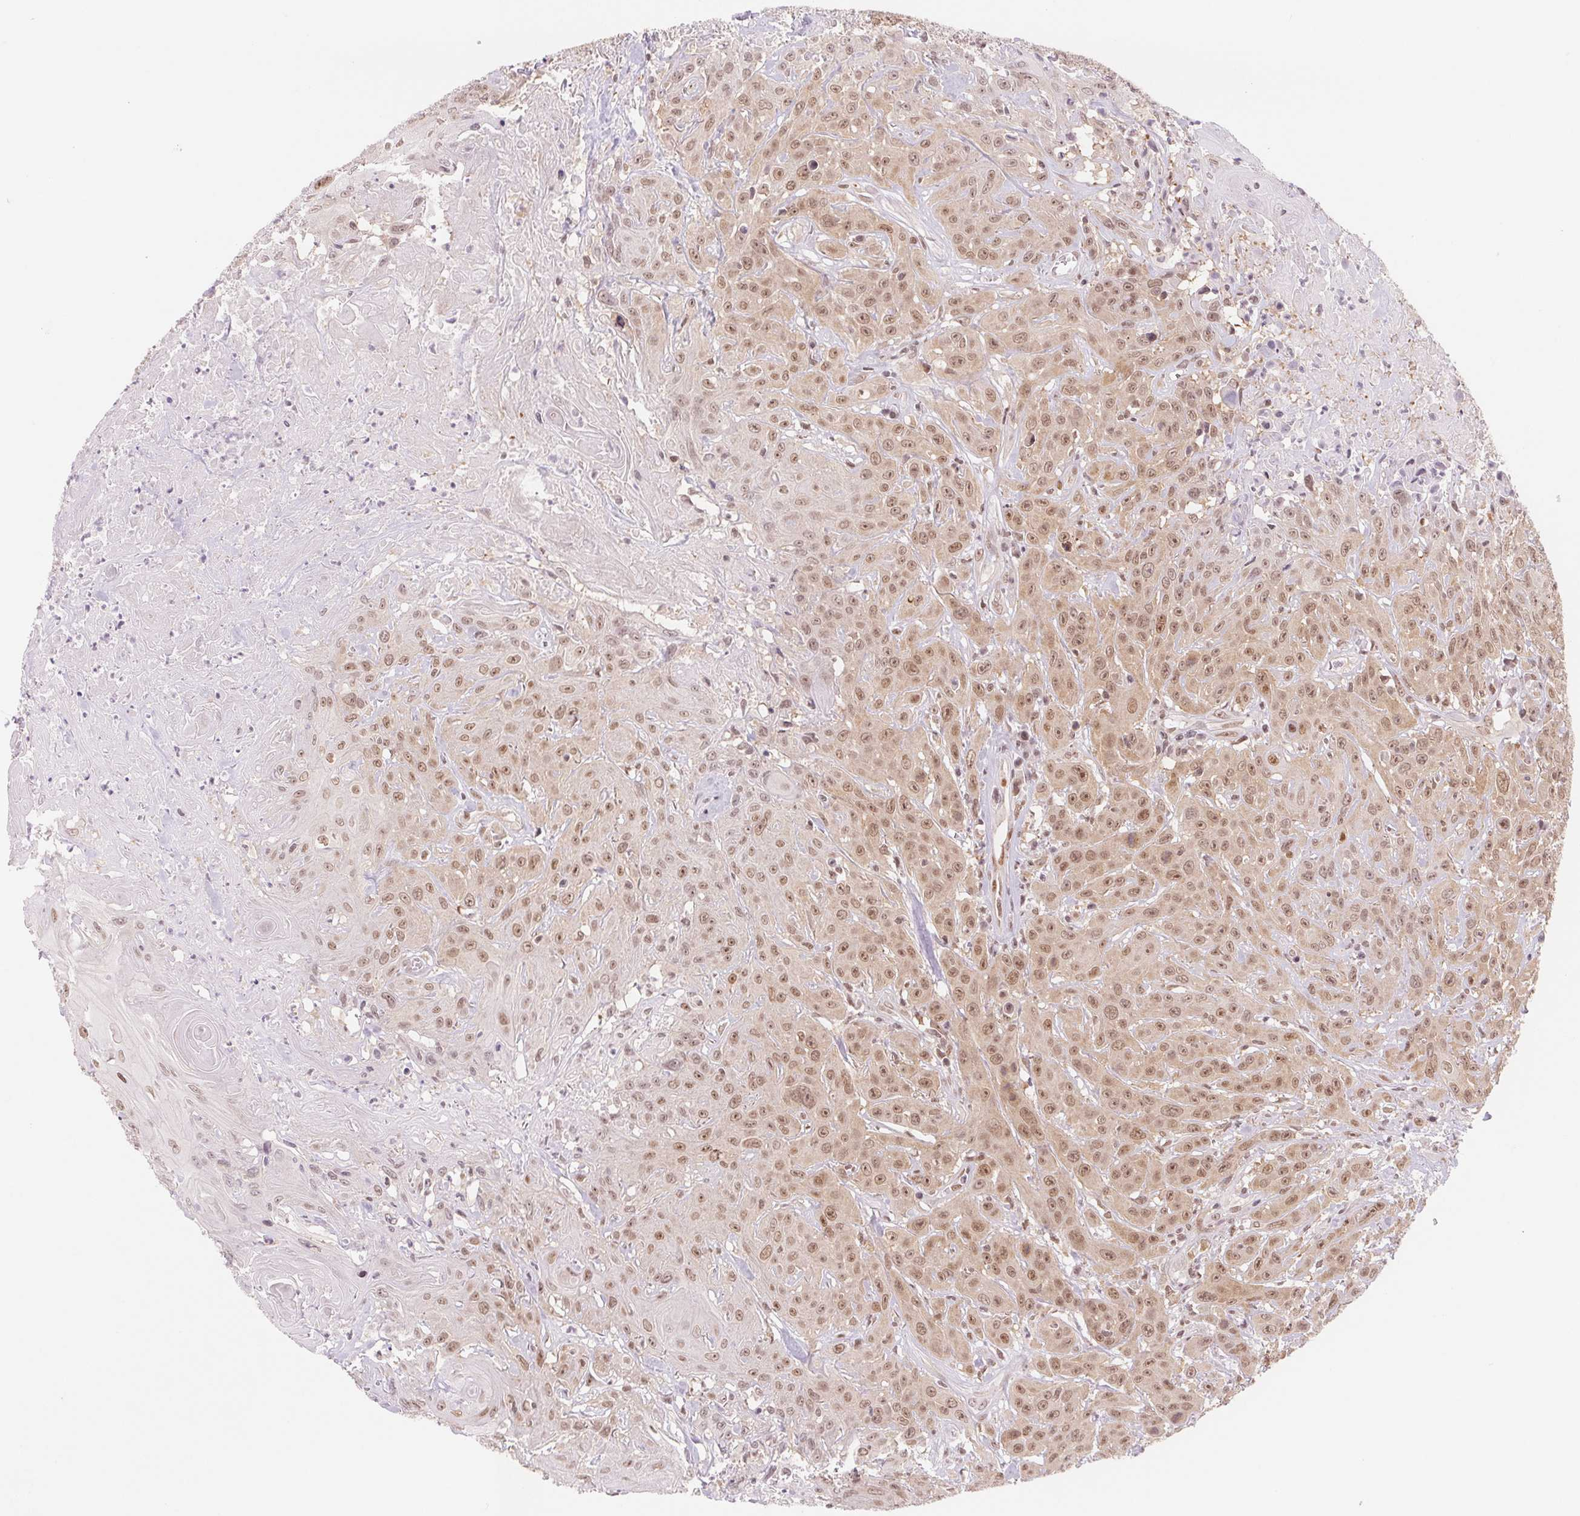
{"staining": {"intensity": "moderate", "quantity": ">75%", "location": "nuclear"}, "tissue": "head and neck cancer", "cell_type": "Tumor cells", "image_type": "cancer", "snomed": [{"axis": "morphology", "description": "Squamous cell carcinoma, NOS"}, {"axis": "topography", "description": "Skin"}, {"axis": "topography", "description": "Head-Neck"}], "caption": "Brown immunohistochemical staining in head and neck cancer reveals moderate nuclear positivity in approximately >75% of tumor cells. (Stains: DAB (3,3'-diaminobenzidine) in brown, nuclei in blue, Microscopy: brightfield microscopy at high magnification).", "gene": "DNAJB6", "patient": {"sex": "male", "age": 80}}